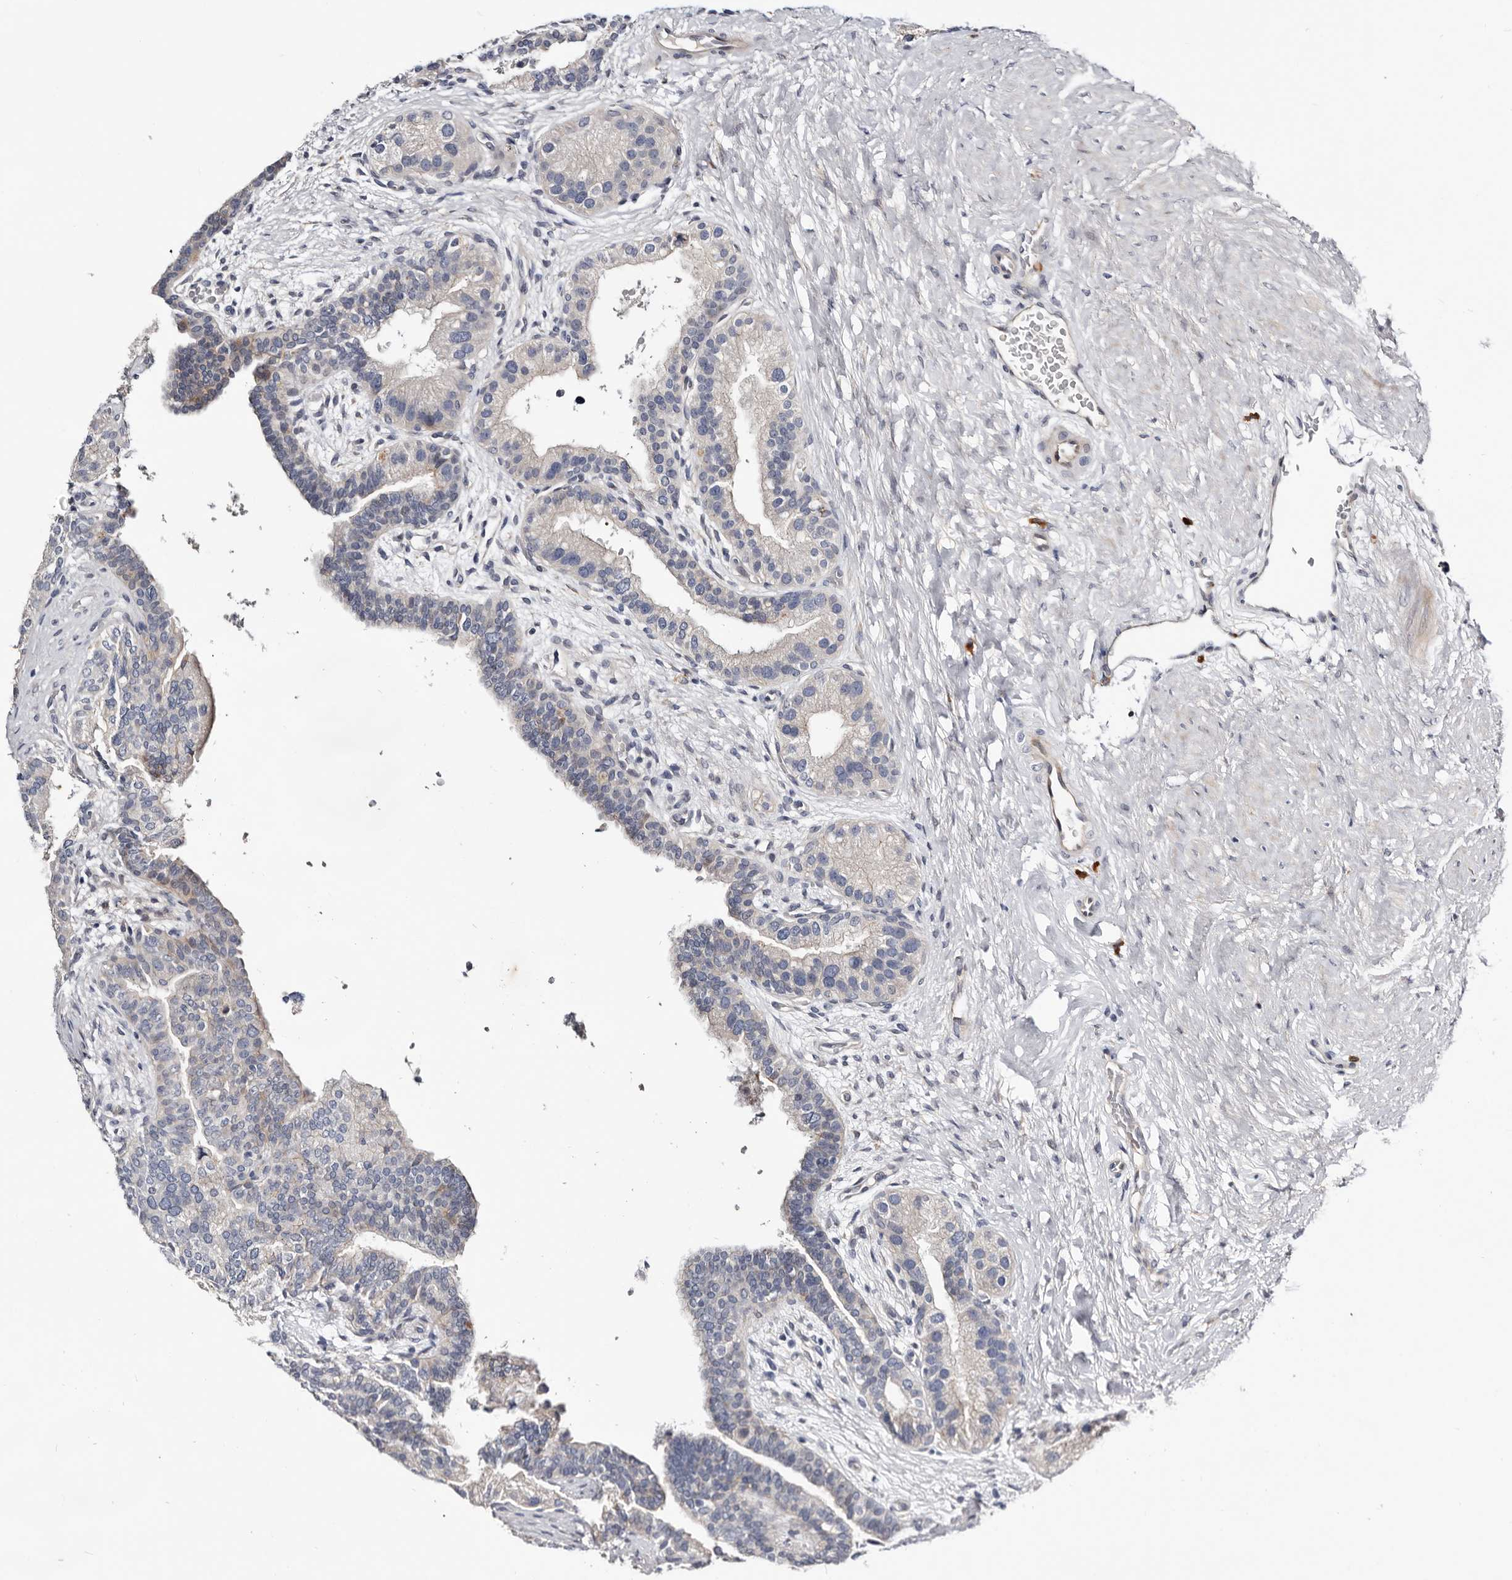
{"staining": {"intensity": "negative", "quantity": "none", "location": "none"}, "tissue": "prostate cancer", "cell_type": "Tumor cells", "image_type": "cancer", "snomed": [{"axis": "morphology", "description": "Adenocarcinoma, High grade"}, {"axis": "topography", "description": "Prostate"}], "caption": "This is an immunohistochemistry image of human prostate cancer. There is no staining in tumor cells.", "gene": "USH1C", "patient": {"sex": "male", "age": 56}}